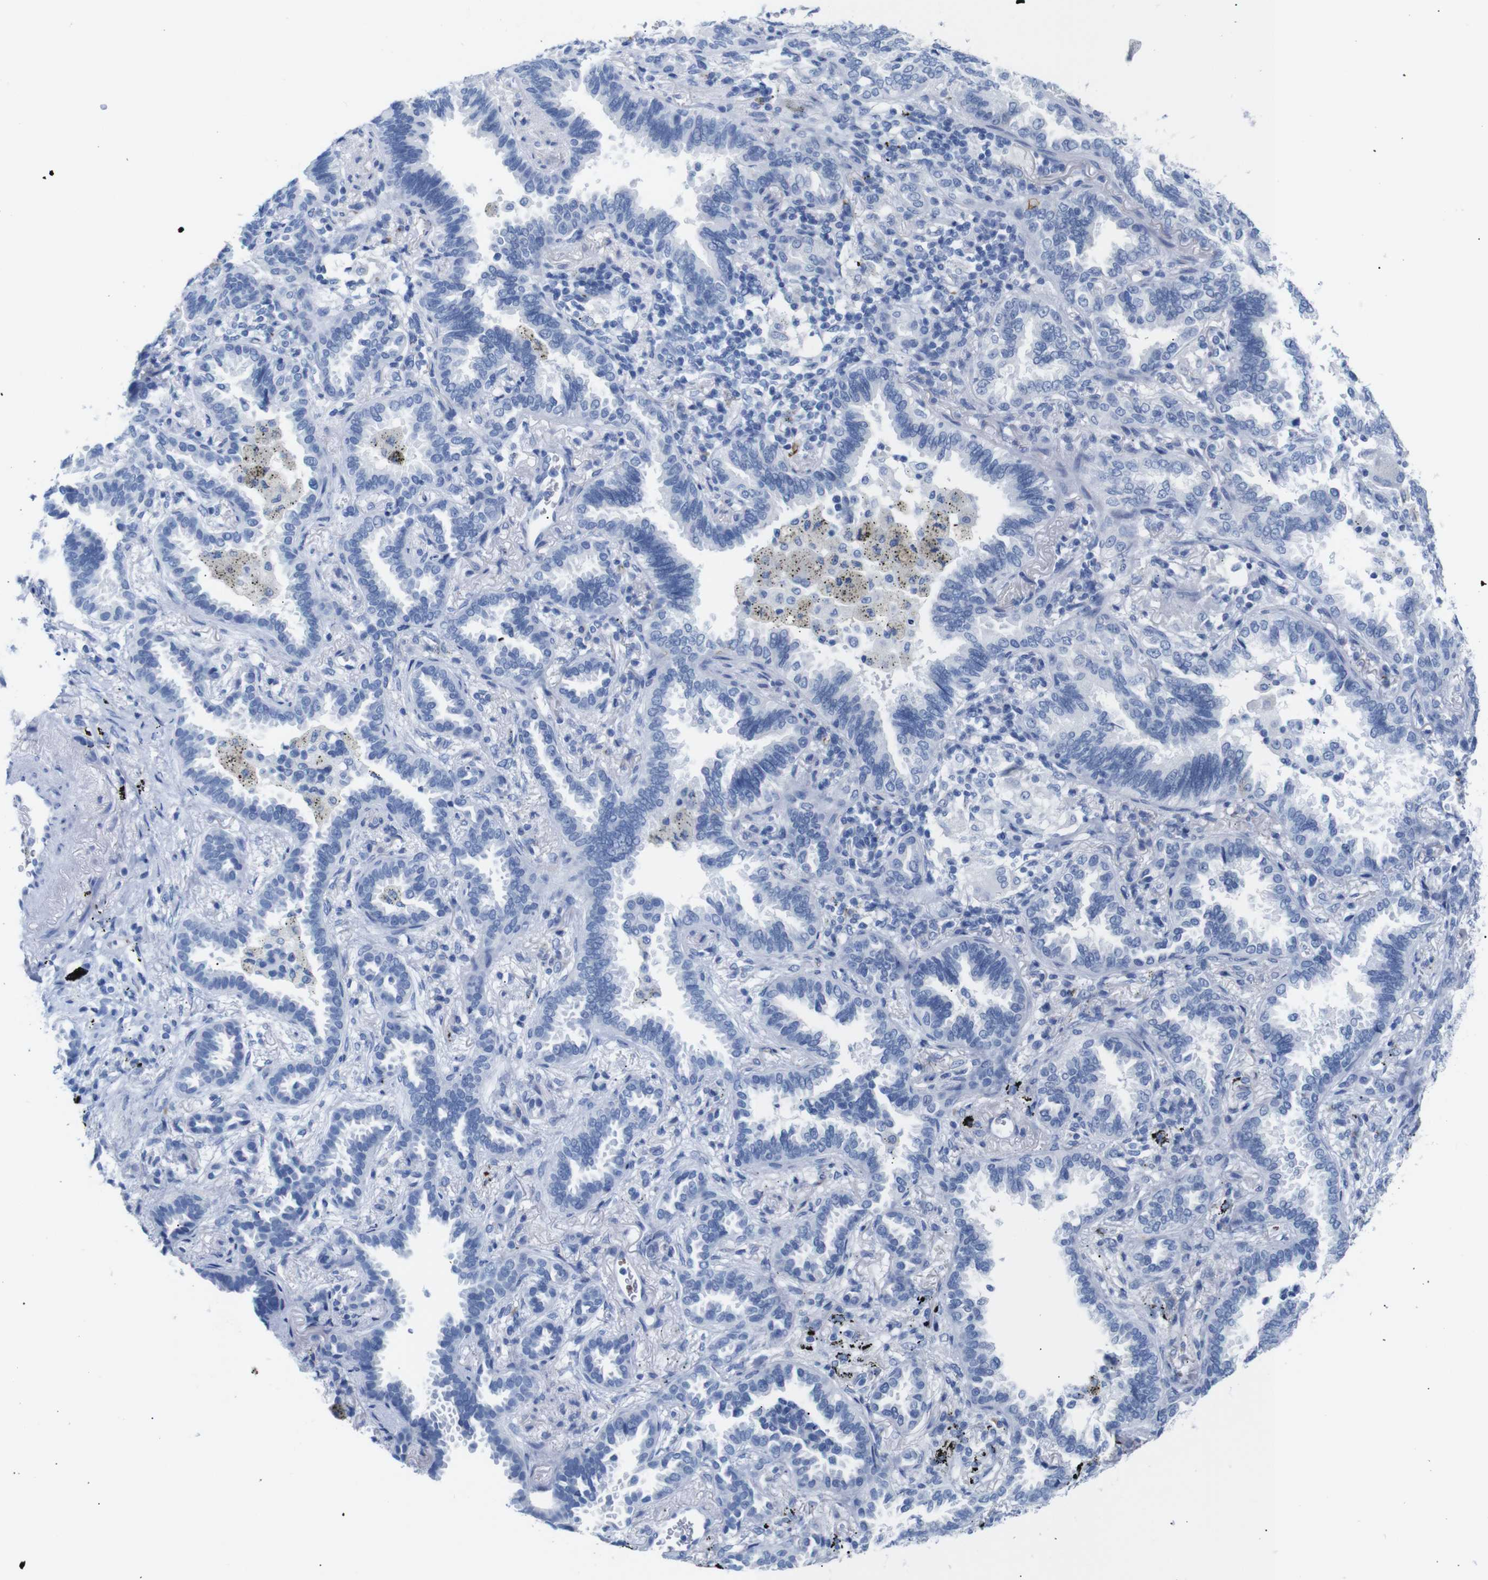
{"staining": {"intensity": "negative", "quantity": "none", "location": "none"}, "tissue": "lung cancer", "cell_type": "Tumor cells", "image_type": "cancer", "snomed": [{"axis": "morphology", "description": "Normal tissue, NOS"}, {"axis": "morphology", "description": "Adenocarcinoma, NOS"}, {"axis": "topography", "description": "Lung"}], "caption": "Immunohistochemistry histopathology image of human lung cancer stained for a protein (brown), which reveals no positivity in tumor cells. (Stains: DAB immunohistochemistry (IHC) with hematoxylin counter stain, Microscopy: brightfield microscopy at high magnification).", "gene": "ERVMER34-1", "patient": {"sex": "male", "age": 59}}